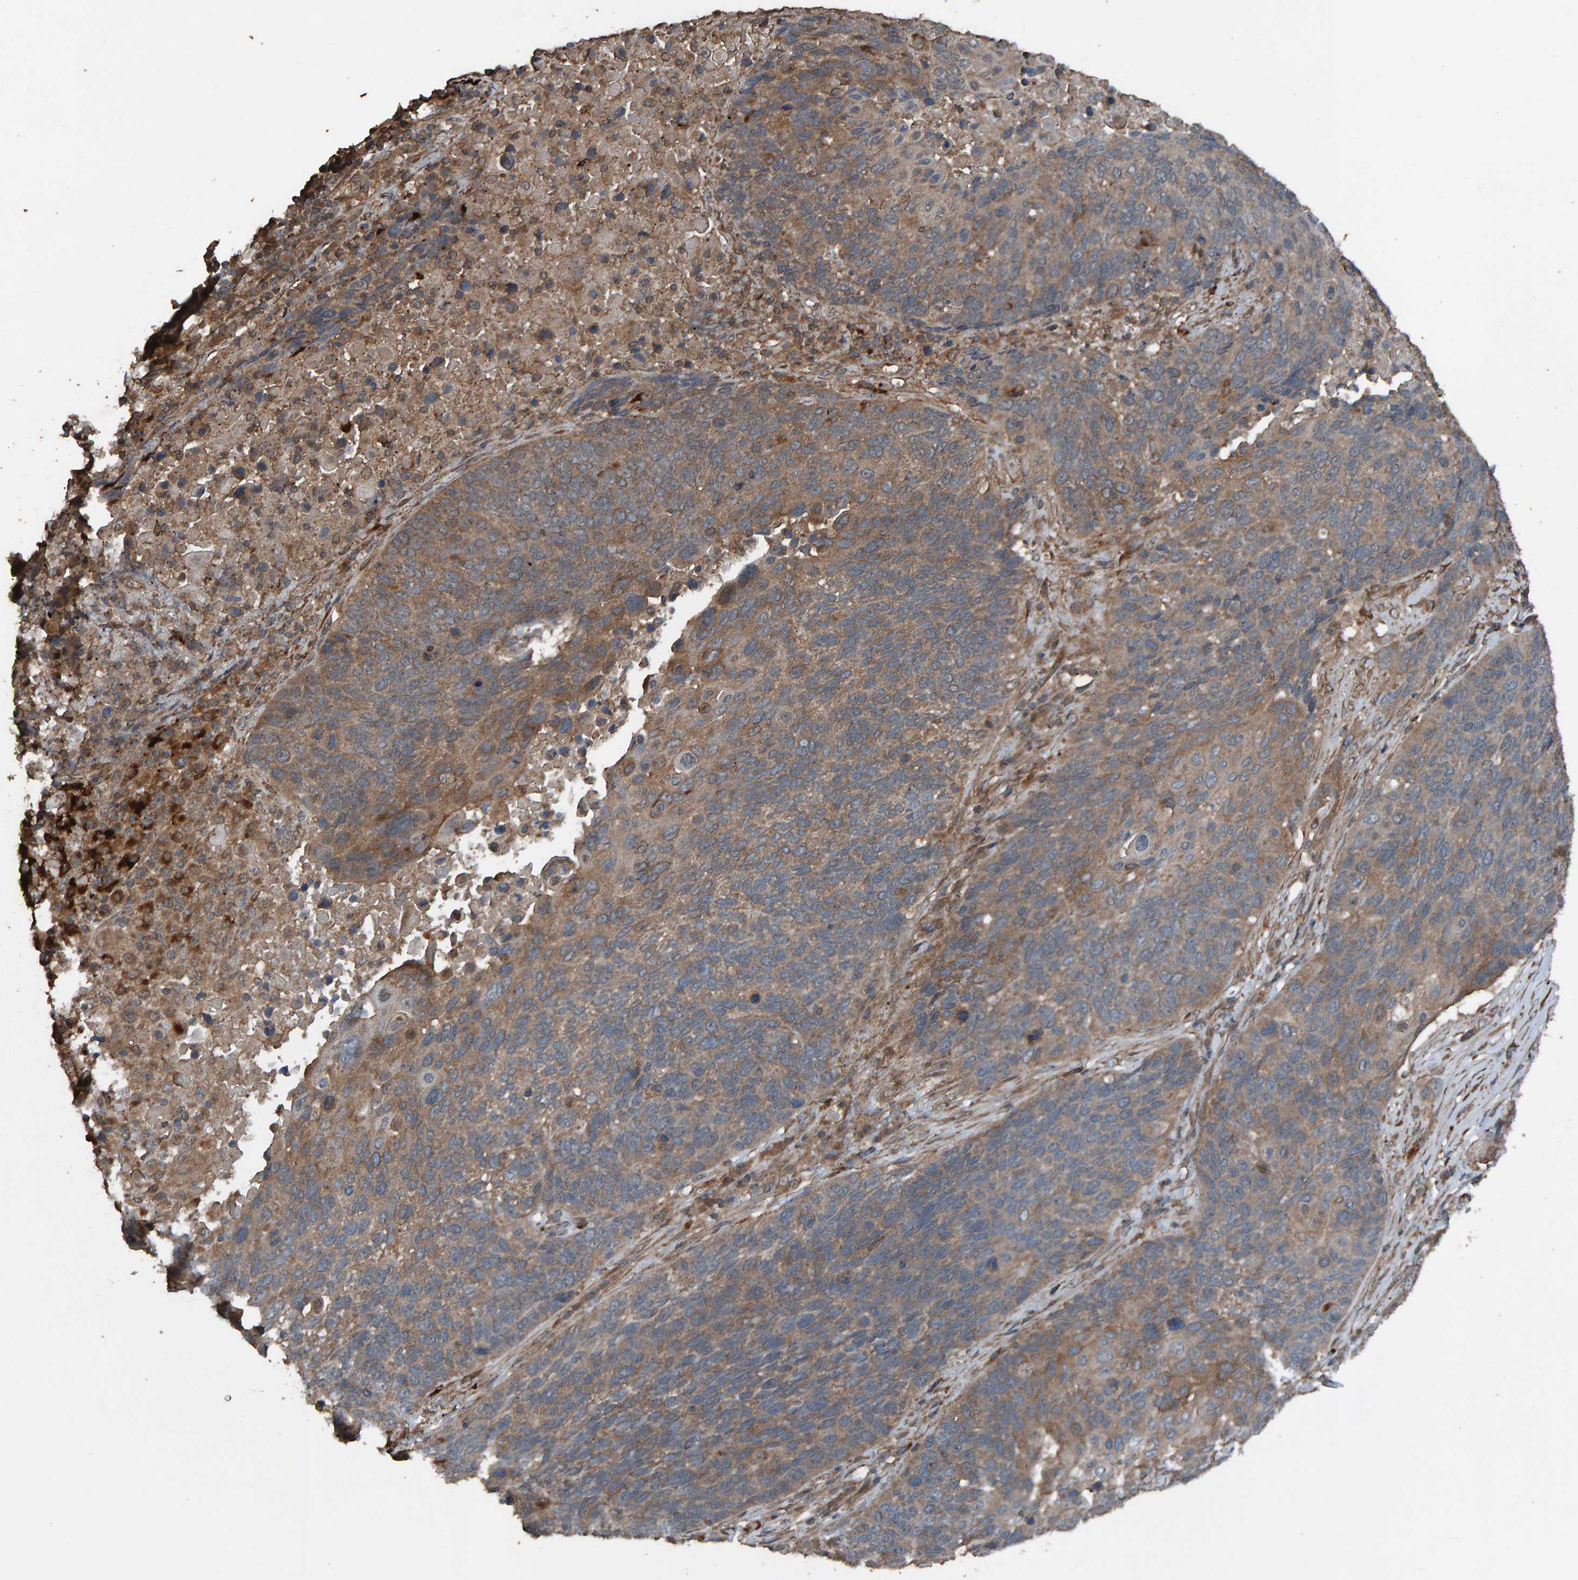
{"staining": {"intensity": "moderate", "quantity": "25%-75%", "location": "cytoplasmic/membranous"}, "tissue": "lung cancer", "cell_type": "Tumor cells", "image_type": "cancer", "snomed": [{"axis": "morphology", "description": "Squamous cell carcinoma, NOS"}, {"axis": "topography", "description": "Lung"}], "caption": "Lung cancer (squamous cell carcinoma) tissue displays moderate cytoplasmic/membranous positivity in about 25%-75% of tumor cells, visualized by immunohistochemistry.", "gene": "DUS1L", "patient": {"sex": "male", "age": 66}}